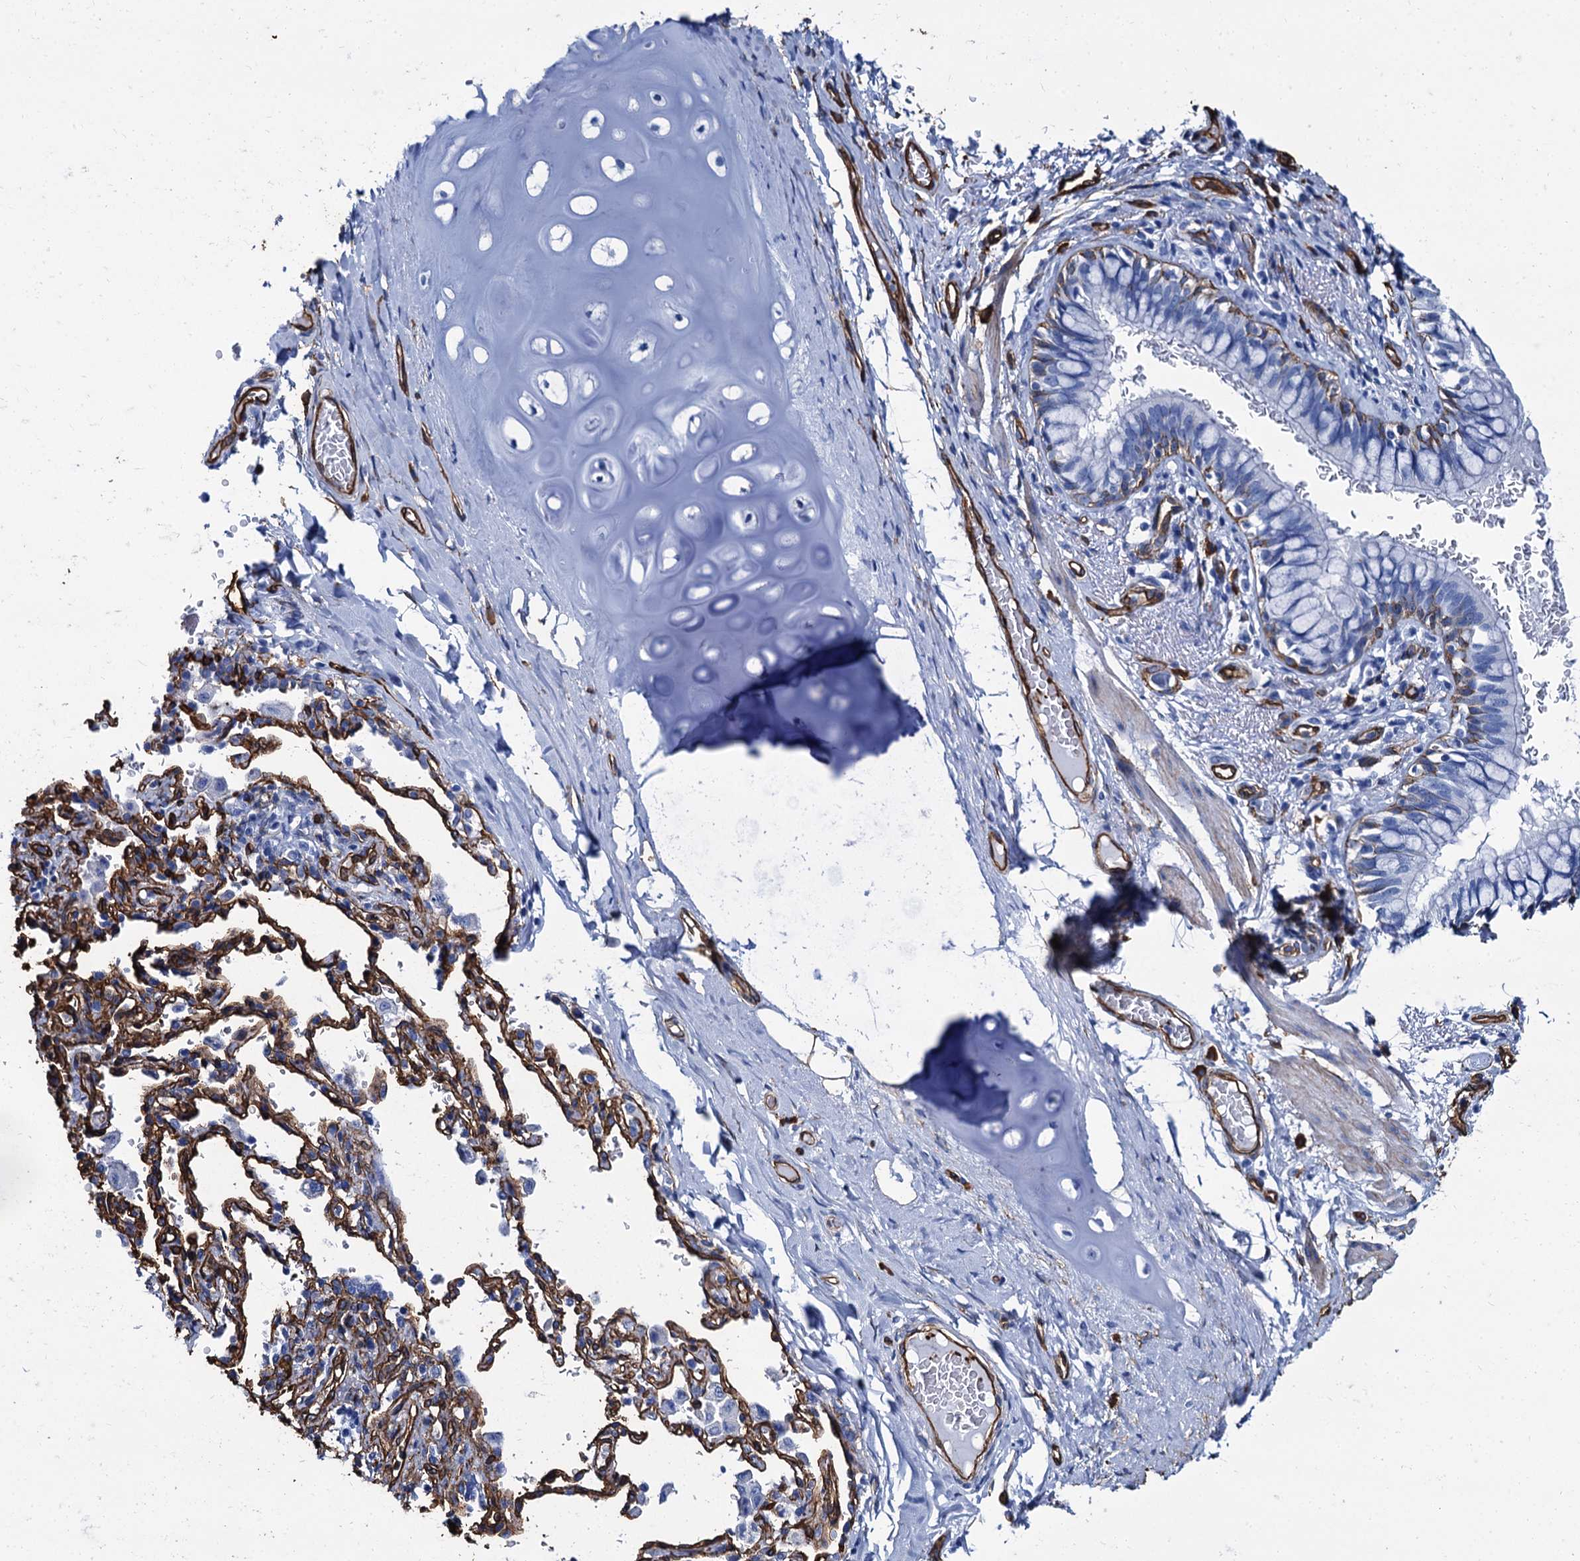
{"staining": {"intensity": "moderate", "quantity": "<25%", "location": "cytoplasmic/membranous"}, "tissue": "bronchus", "cell_type": "Respiratory epithelial cells", "image_type": "normal", "snomed": [{"axis": "morphology", "description": "Normal tissue, NOS"}, {"axis": "topography", "description": "Cartilage tissue"}, {"axis": "topography", "description": "Bronchus"}], "caption": "Immunohistochemistry histopathology image of benign bronchus: human bronchus stained using immunohistochemistry displays low levels of moderate protein expression localized specifically in the cytoplasmic/membranous of respiratory epithelial cells, appearing as a cytoplasmic/membranous brown color.", "gene": "CAVIN2", "patient": {"sex": "female", "age": 36}}